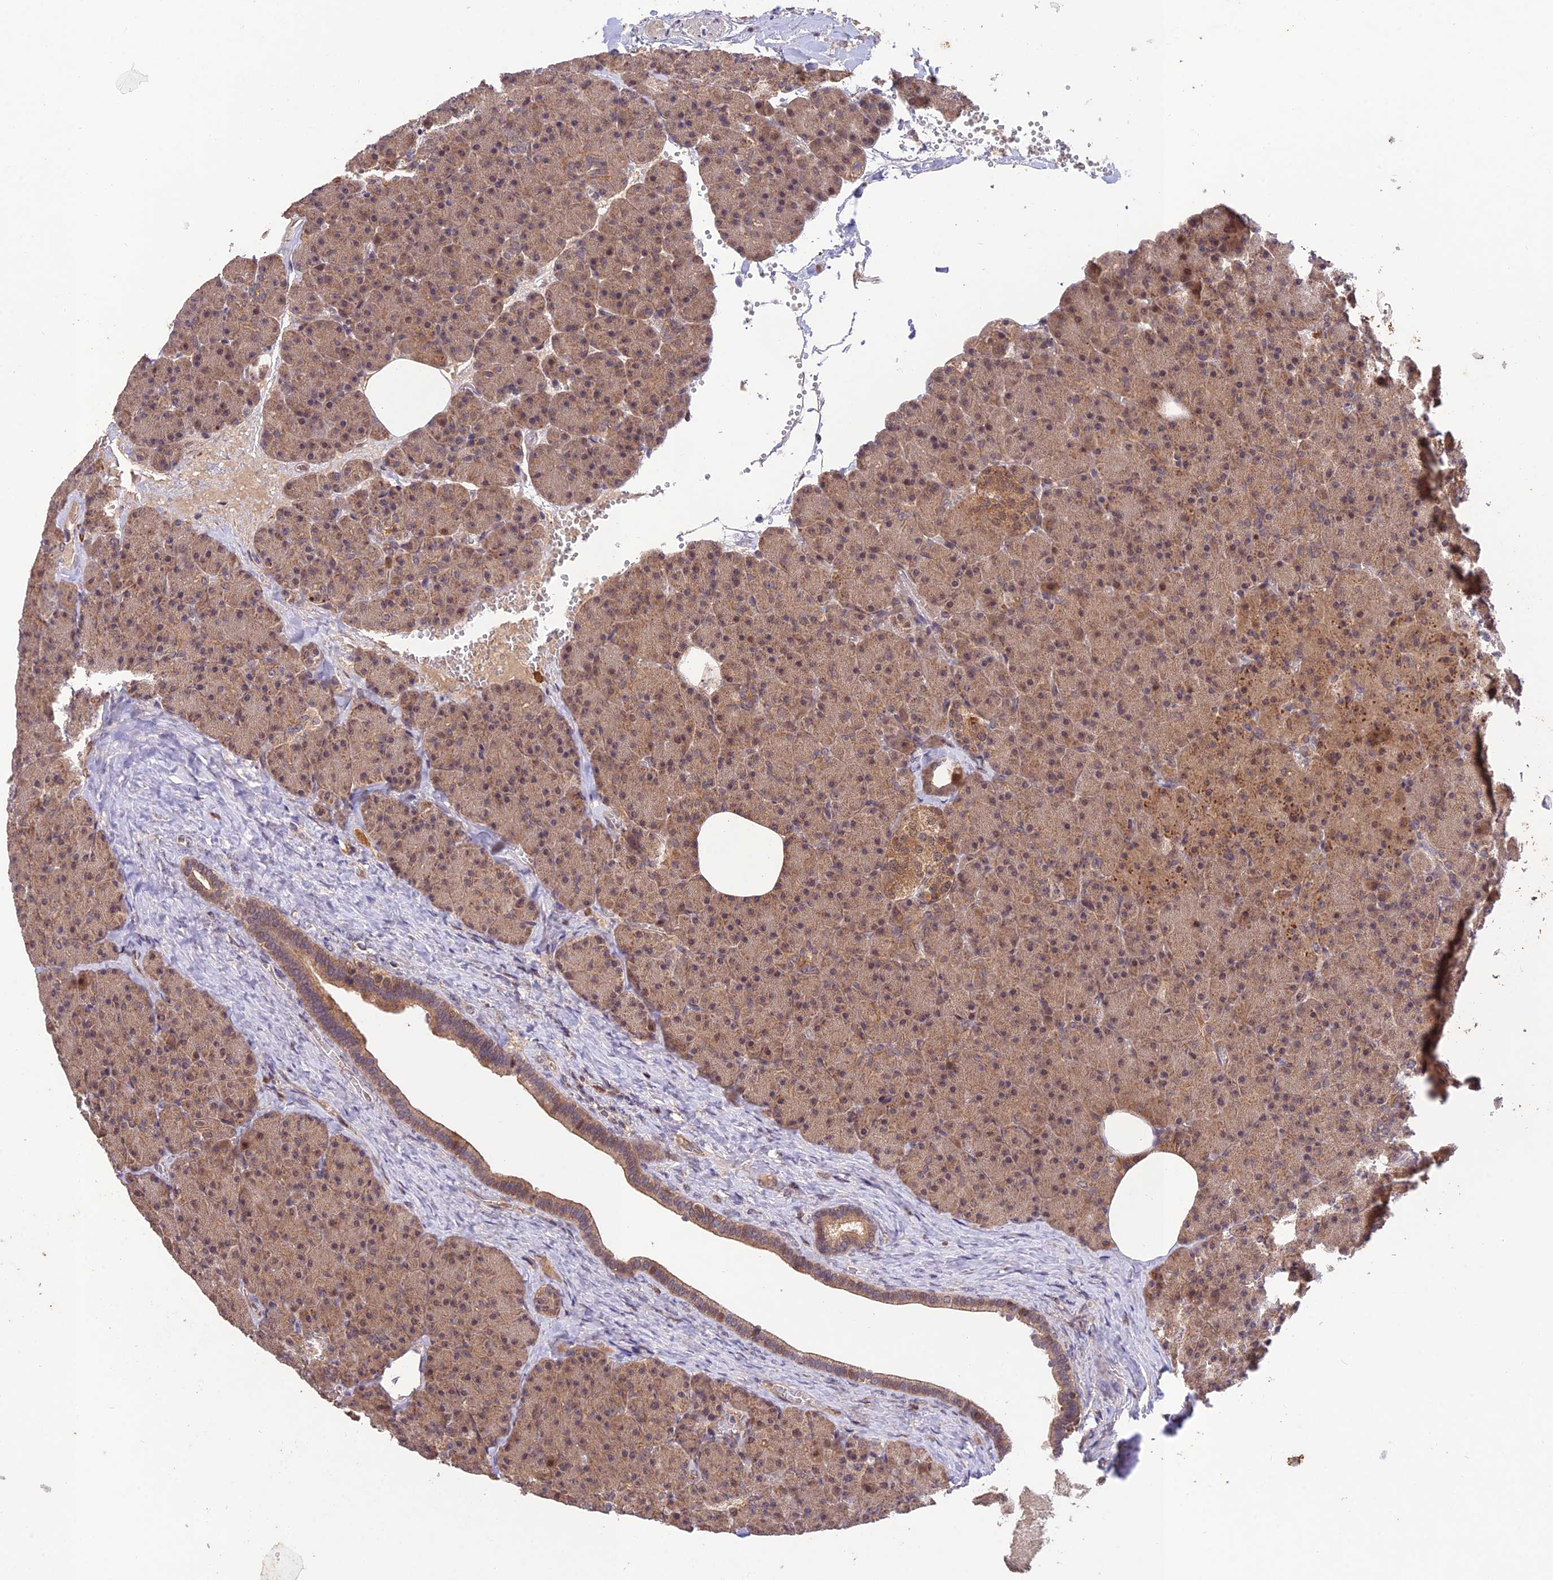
{"staining": {"intensity": "moderate", "quantity": ">75%", "location": "cytoplasmic/membranous"}, "tissue": "pancreas", "cell_type": "Exocrine glandular cells", "image_type": "normal", "snomed": [{"axis": "morphology", "description": "Normal tissue, NOS"}, {"axis": "morphology", "description": "Carcinoid, malignant, NOS"}, {"axis": "topography", "description": "Pancreas"}], "caption": "IHC image of benign human pancreas stained for a protein (brown), which exhibits medium levels of moderate cytoplasmic/membranous staining in about >75% of exocrine glandular cells.", "gene": "REV1", "patient": {"sex": "female", "age": 35}}